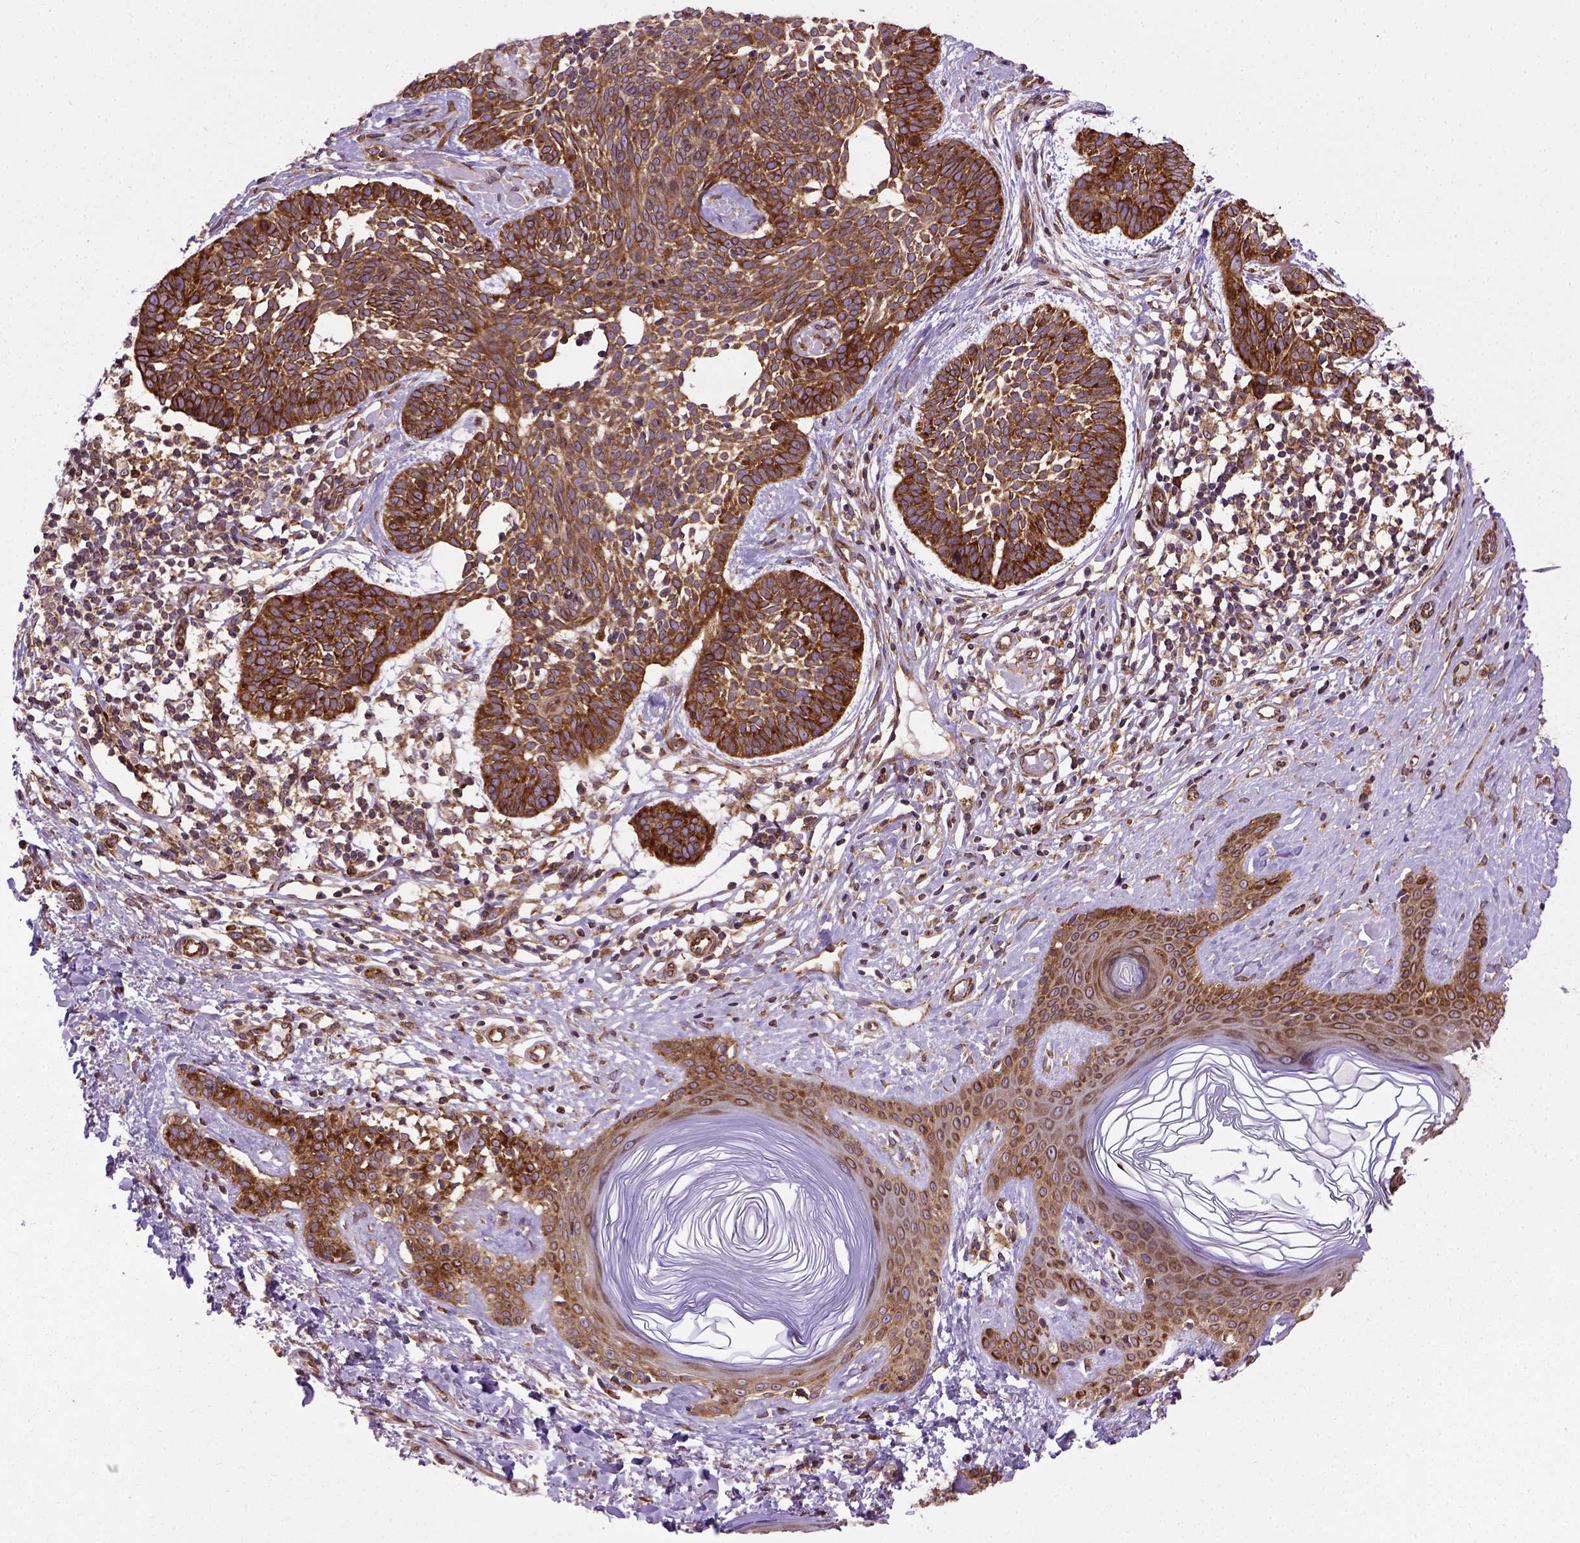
{"staining": {"intensity": "strong", "quantity": ">75%", "location": "cytoplasmic/membranous"}, "tissue": "skin cancer", "cell_type": "Tumor cells", "image_type": "cancer", "snomed": [{"axis": "morphology", "description": "Basal cell carcinoma"}, {"axis": "topography", "description": "Skin"}], "caption": "Strong cytoplasmic/membranous expression is identified in about >75% of tumor cells in skin cancer (basal cell carcinoma). Using DAB (3,3'-diaminobenzidine) (brown) and hematoxylin (blue) stains, captured at high magnification using brightfield microscopy.", "gene": "CAPRIN1", "patient": {"sex": "male", "age": 85}}